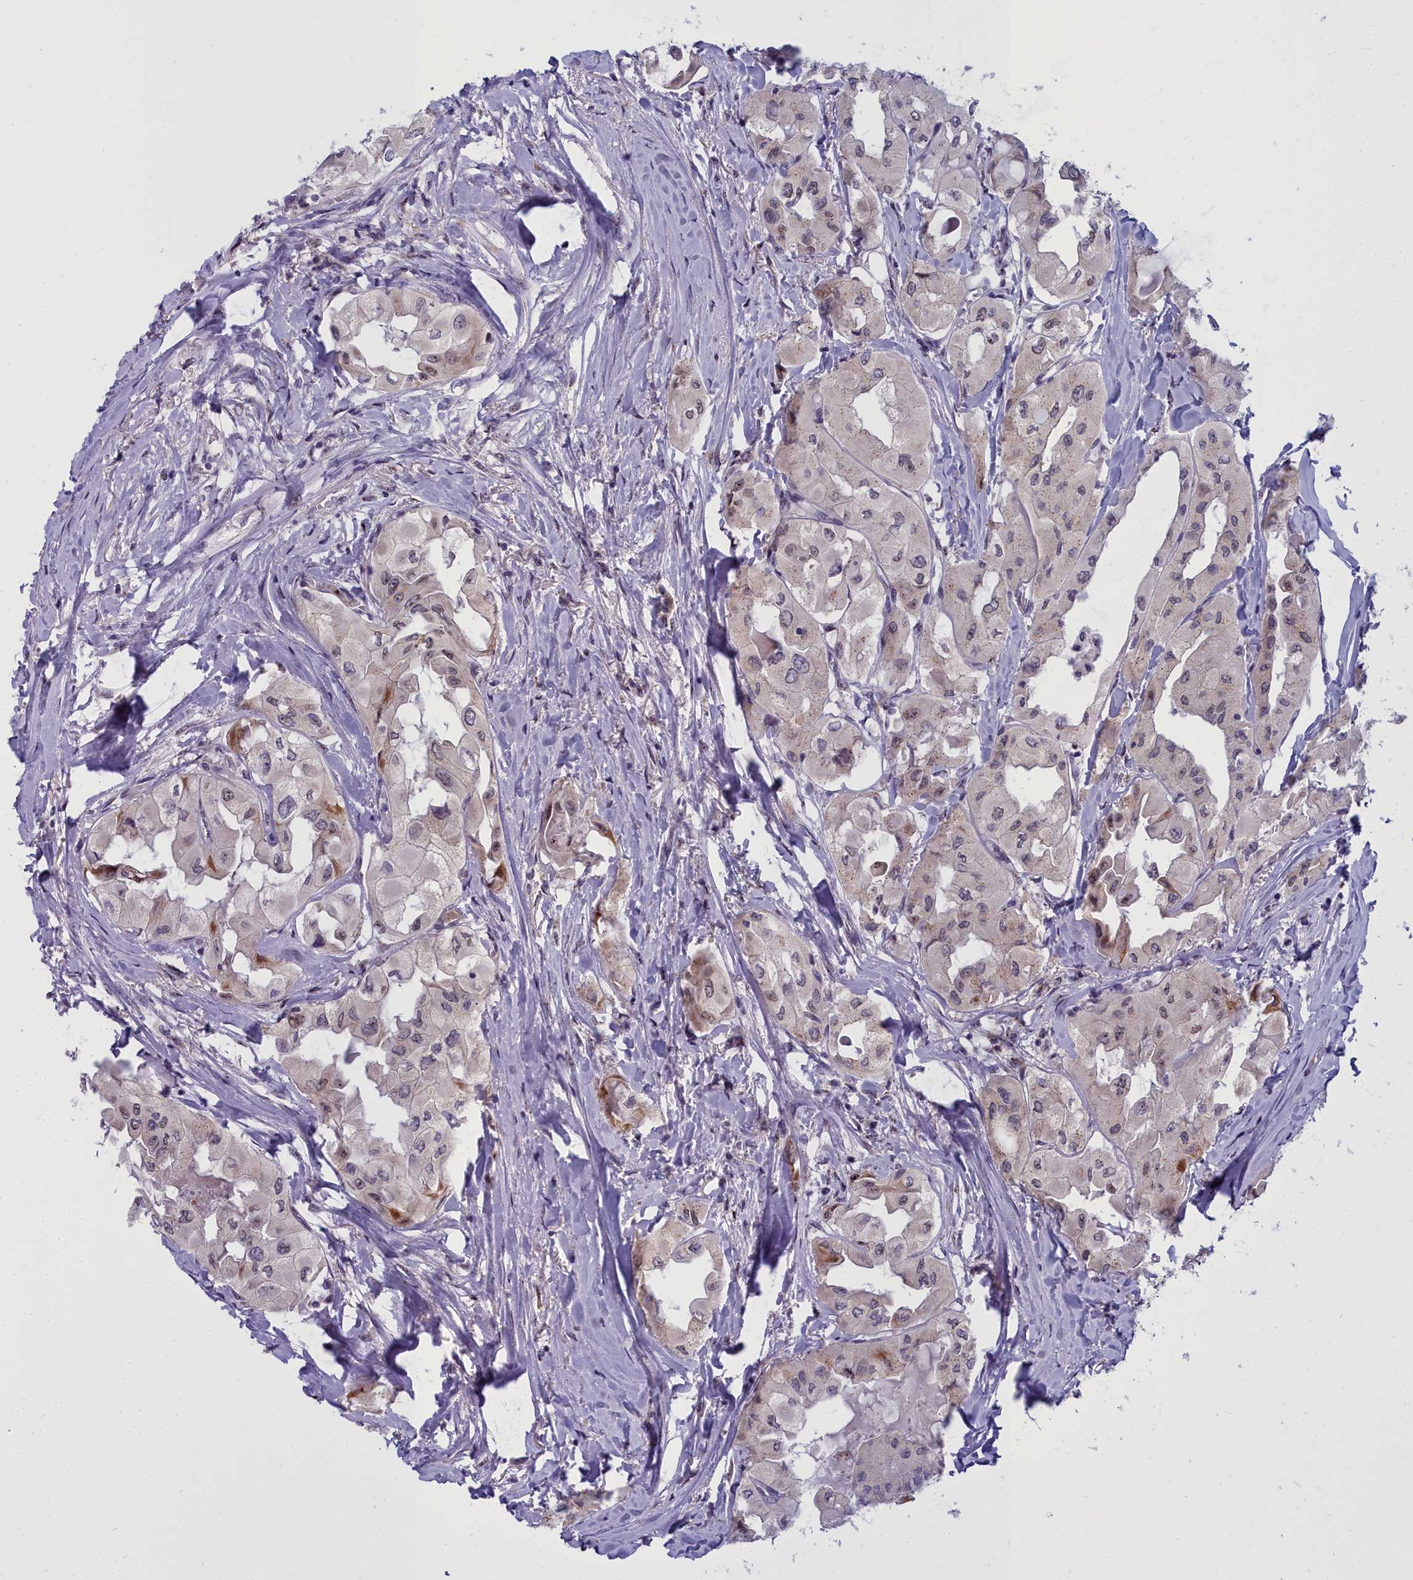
{"staining": {"intensity": "moderate", "quantity": "<25%", "location": "cytoplasmic/membranous,nuclear"}, "tissue": "thyroid cancer", "cell_type": "Tumor cells", "image_type": "cancer", "snomed": [{"axis": "morphology", "description": "Normal tissue, NOS"}, {"axis": "morphology", "description": "Papillary adenocarcinoma, NOS"}, {"axis": "topography", "description": "Thyroid gland"}], "caption": "IHC image of human thyroid cancer stained for a protein (brown), which reveals low levels of moderate cytoplasmic/membranous and nuclear staining in about <25% of tumor cells.", "gene": "WDPCP", "patient": {"sex": "female", "age": 59}}